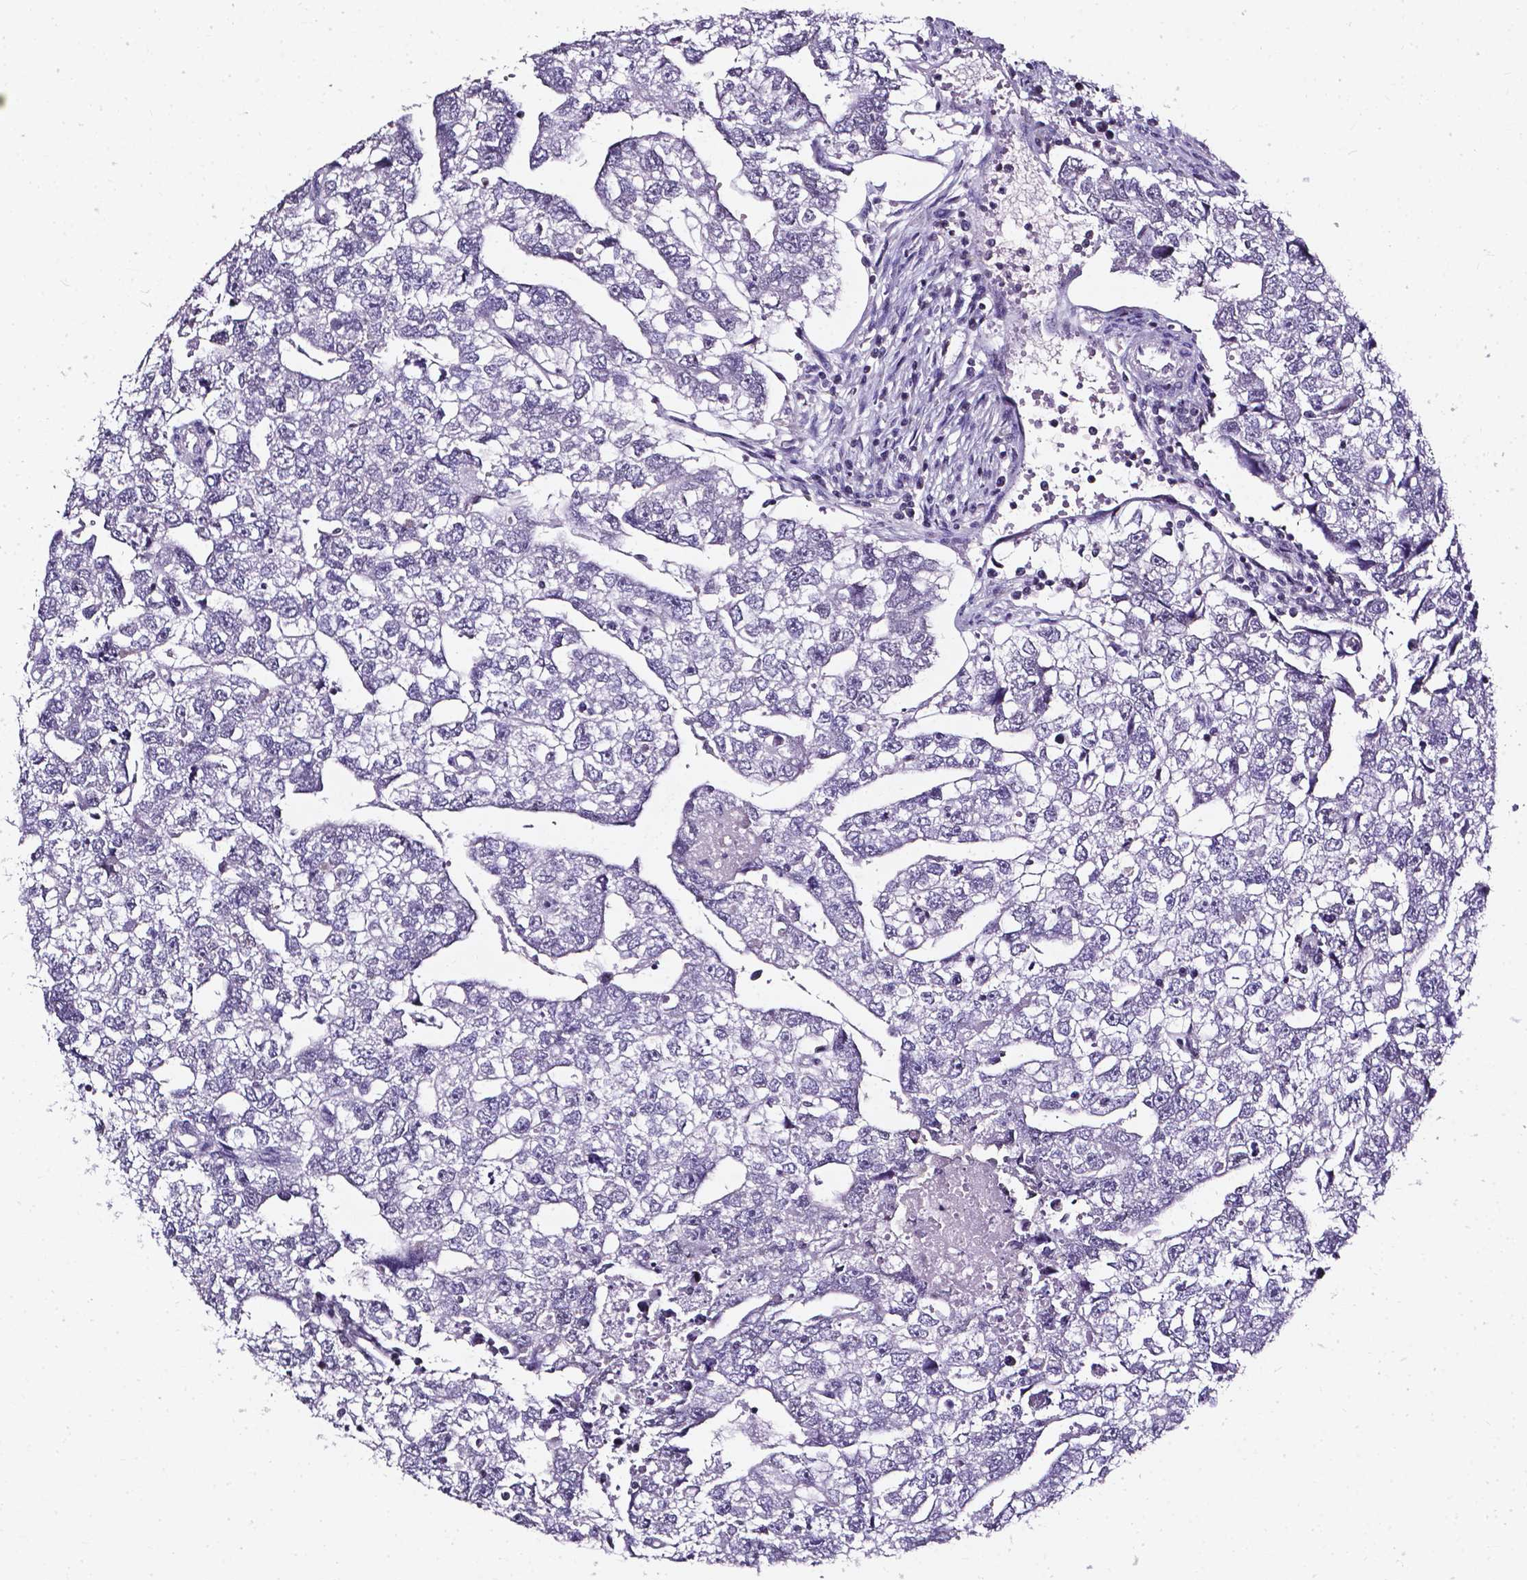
{"staining": {"intensity": "negative", "quantity": "none", "location": "none"}, "tissue": "testis cancer", "cell_type": "Tumor cells", "image_type": "cancer", "snomed": [{"axis": "morphology", "description": "Carcinoma, Embryonal, NOS"}, {"axis": "morphology", "description": "Teratoma, malignant, NOS"}, {"axis": "topography", "description": "Testis"}], "caption": "This is a photomicrograph of immunohistochemistry (IHC) staining of testis cancer (teratoma (malignant)), which shows no staining in tumor cells.", "gene": "AKR1B10", "patient": {"sex": "male", "age": 44}}